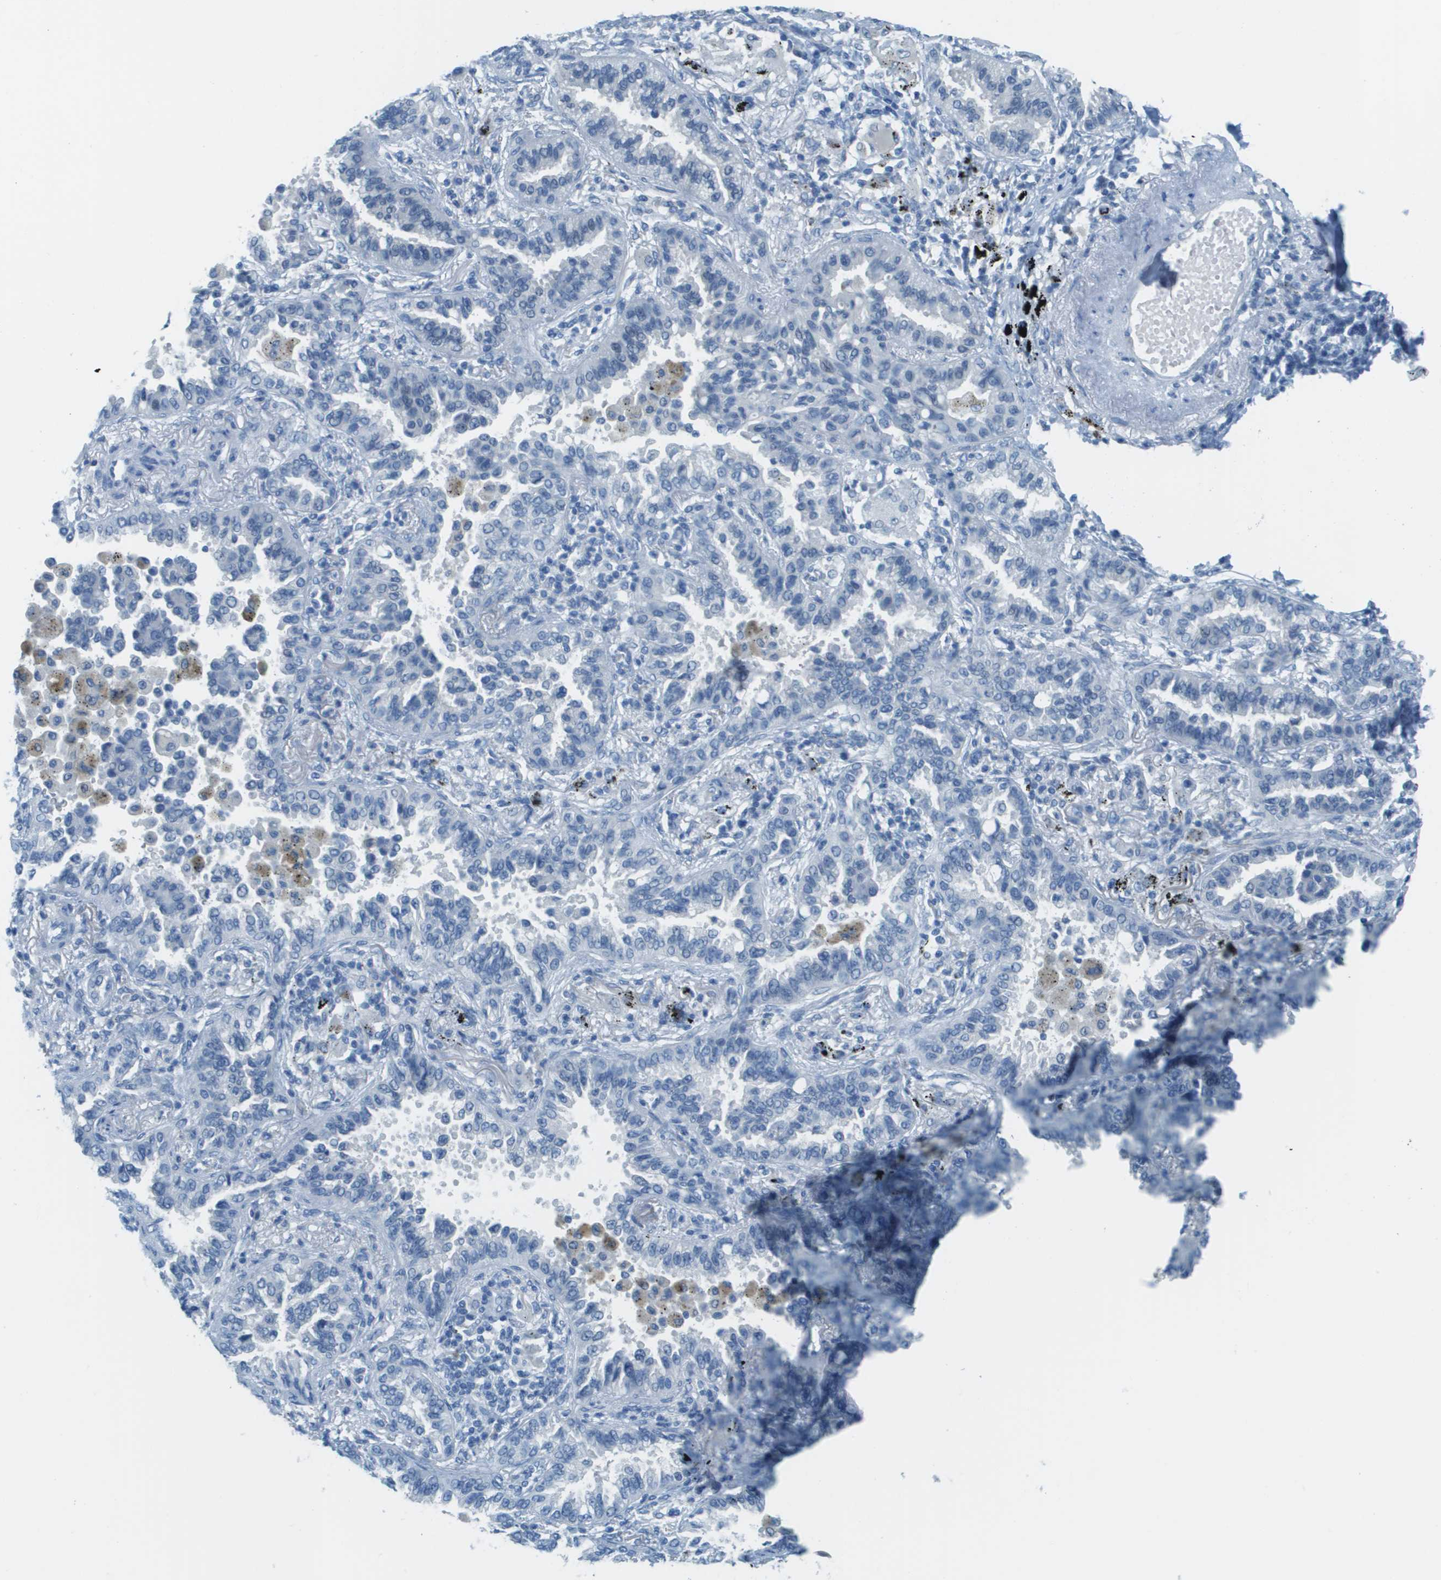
{"staining": {"intensity": "negative", "quantity": "none", "location": "none"}, "tissue": "lung cancer", "cell_type": "Tumor cells", "image_type": "cancer", "snomed": [{"axis": "morphology", "description": "Normal tissue, NOS"}, {"axis": "morphology", "description": "Adenocarcinoma, NOS"}, {"axis": "topography", "description": "Lung"}], "caption": "Tumor cells are negative for brown protein staining in lung adenocarcinoma. (DAB (3,3'-diaminobenzidine) immunohistochemistry visualized using brightfield microscopy, high magnification).", "gene": "CDHR2", "patient": {"sex": "male", "age": 59}}